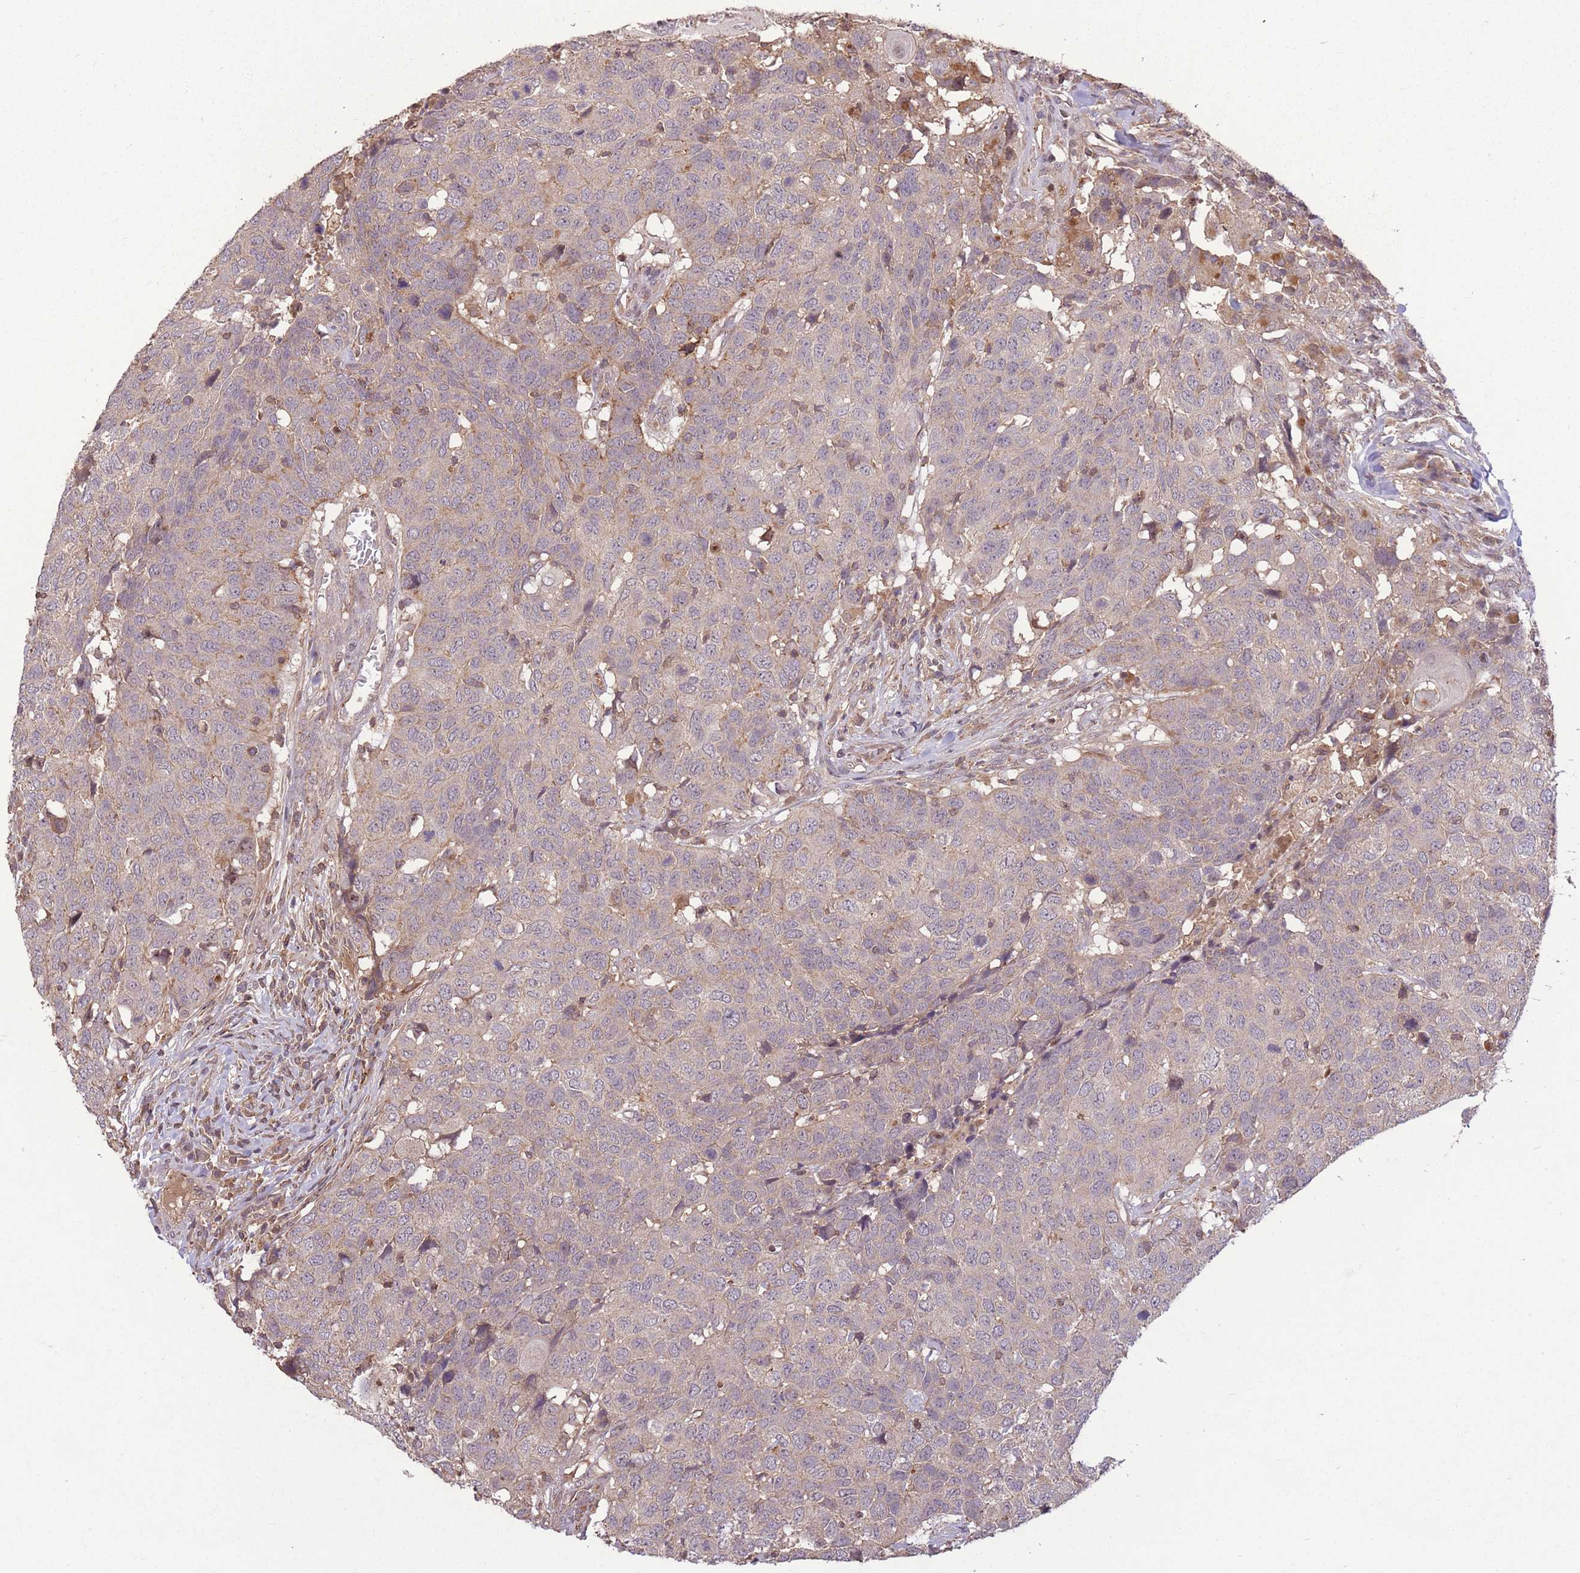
{"staining": {"intensity": "negative", "quantity": "none", "location": "none"}, "tissue": "head and neck cancer", "cell_type": "Tumor cells", "image_type": "cancer", "snomed": [{"axis": "morphology", "description": "Normal tissue, NOS"}, {"axis": "morphology", "description": "Squamous cell carcinoma, NOS"}, {"axis": "topography", "description": "Skeletal muscle"}, {"axis": "topography", "description": "Vascular tissue"}, {"axis": "topography", "description": "Peripheral nerve tissue"}, {"axis": "topography", "description": "Head-Neck"}], "caption": "Immunohistochemistry of head and neck cancer (squamous cell carcinoma) displays no positivity in tumor cells.", "gene": "POLR3F", "patient": {"sex": "male", "age": 66}}